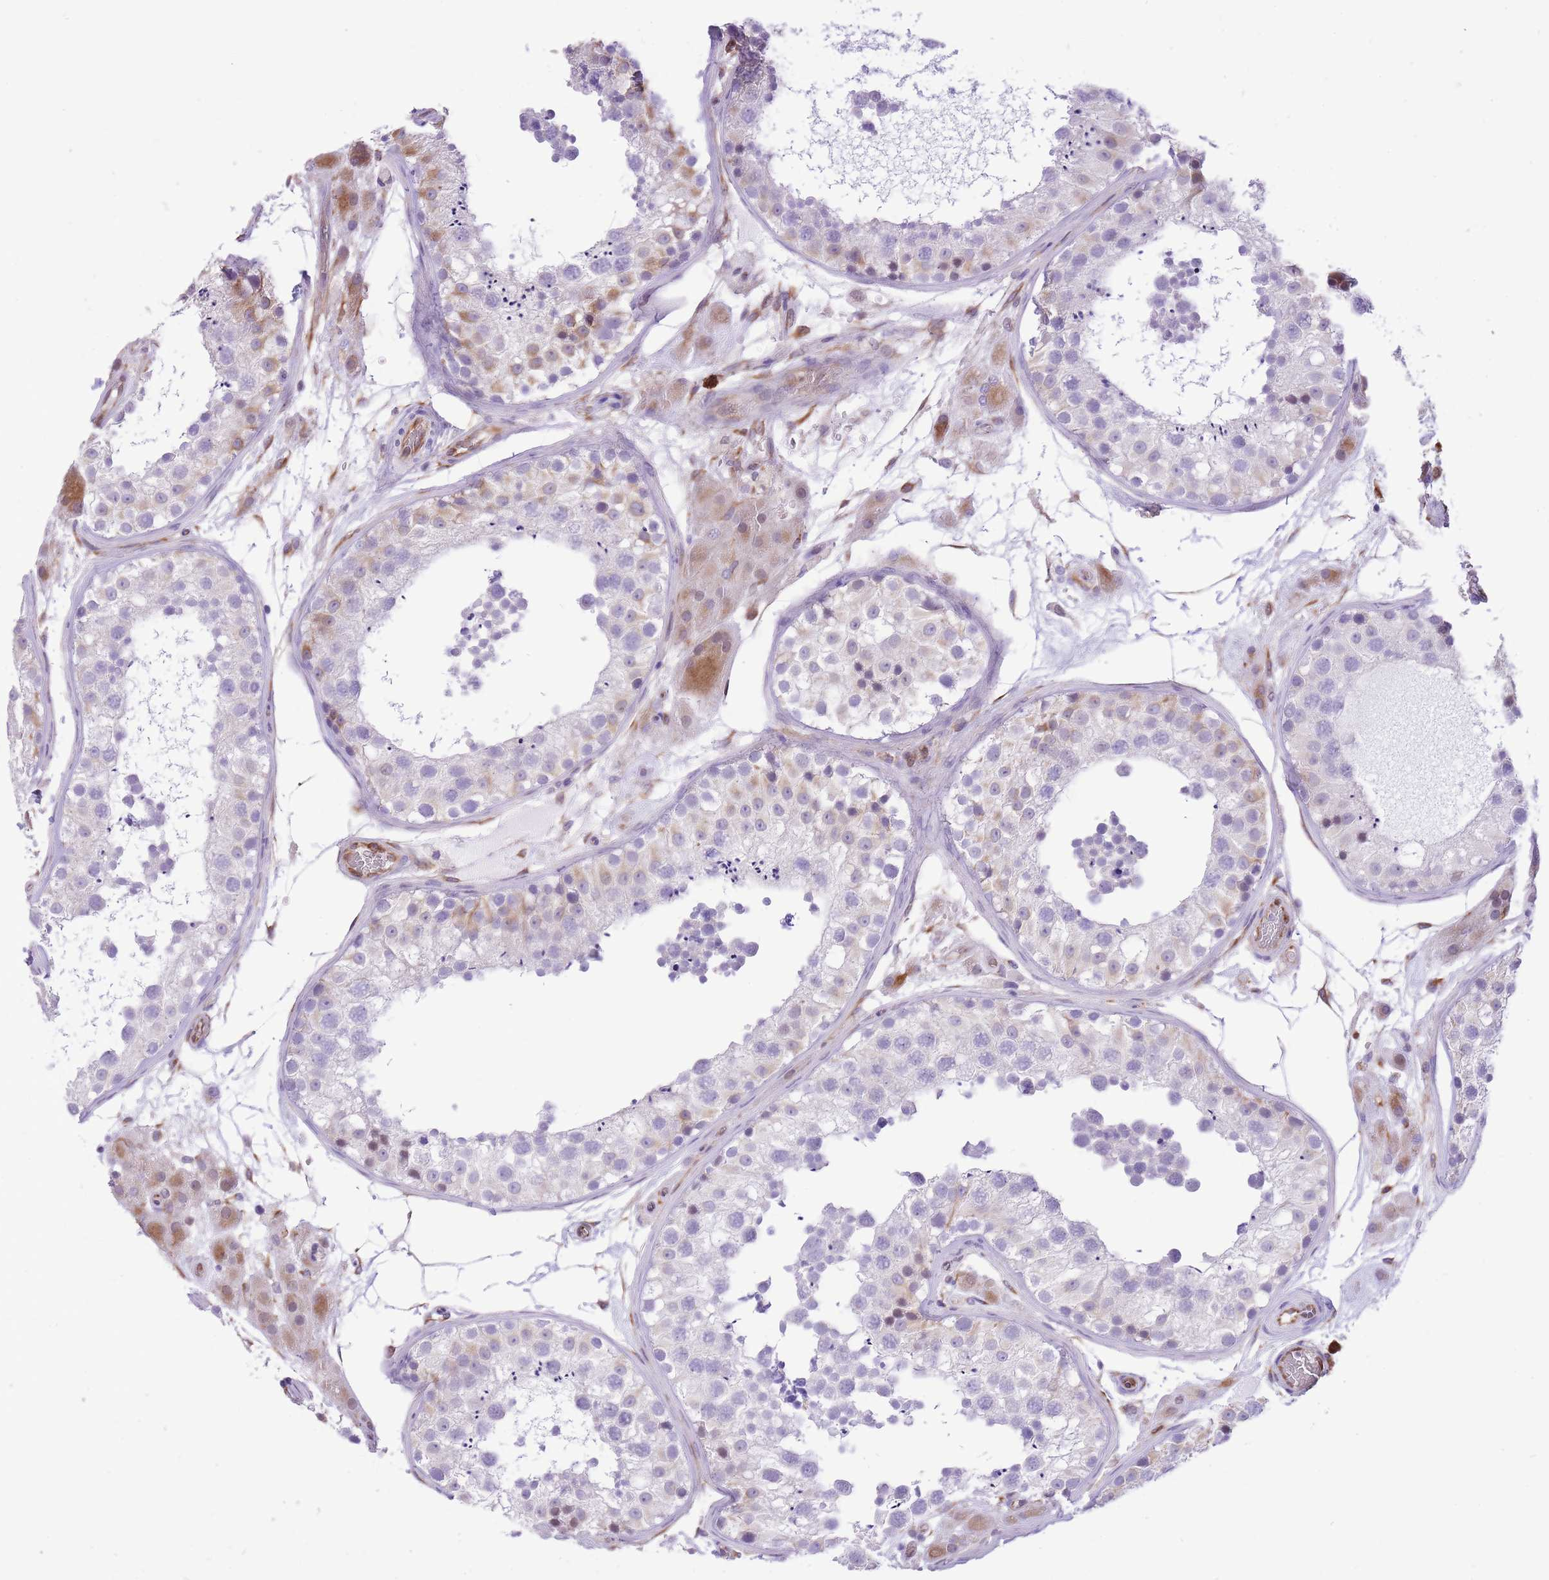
{"staining": {"intensity": "moderate", "quantity": "<25%", "location": "cytoplasmic/membranous,nuclear"}, "tissue": "testis", "cell_type": "Cells in seminiferous ducts", "image_type": "normal", "snomed": [{"axis": "morphology", "description": "Normal tissue, NOS"}, {"axis": "topography", "description": "Testis"}], "caption": "Protein expression analysis of normal testis reveals moderate cytoplasmic/membranous,nuclear positivity in about <25% of cells in seminiferous ducts.", "gene": "MEIOSIN", "patient": {"sex": "male", "age": 26}}